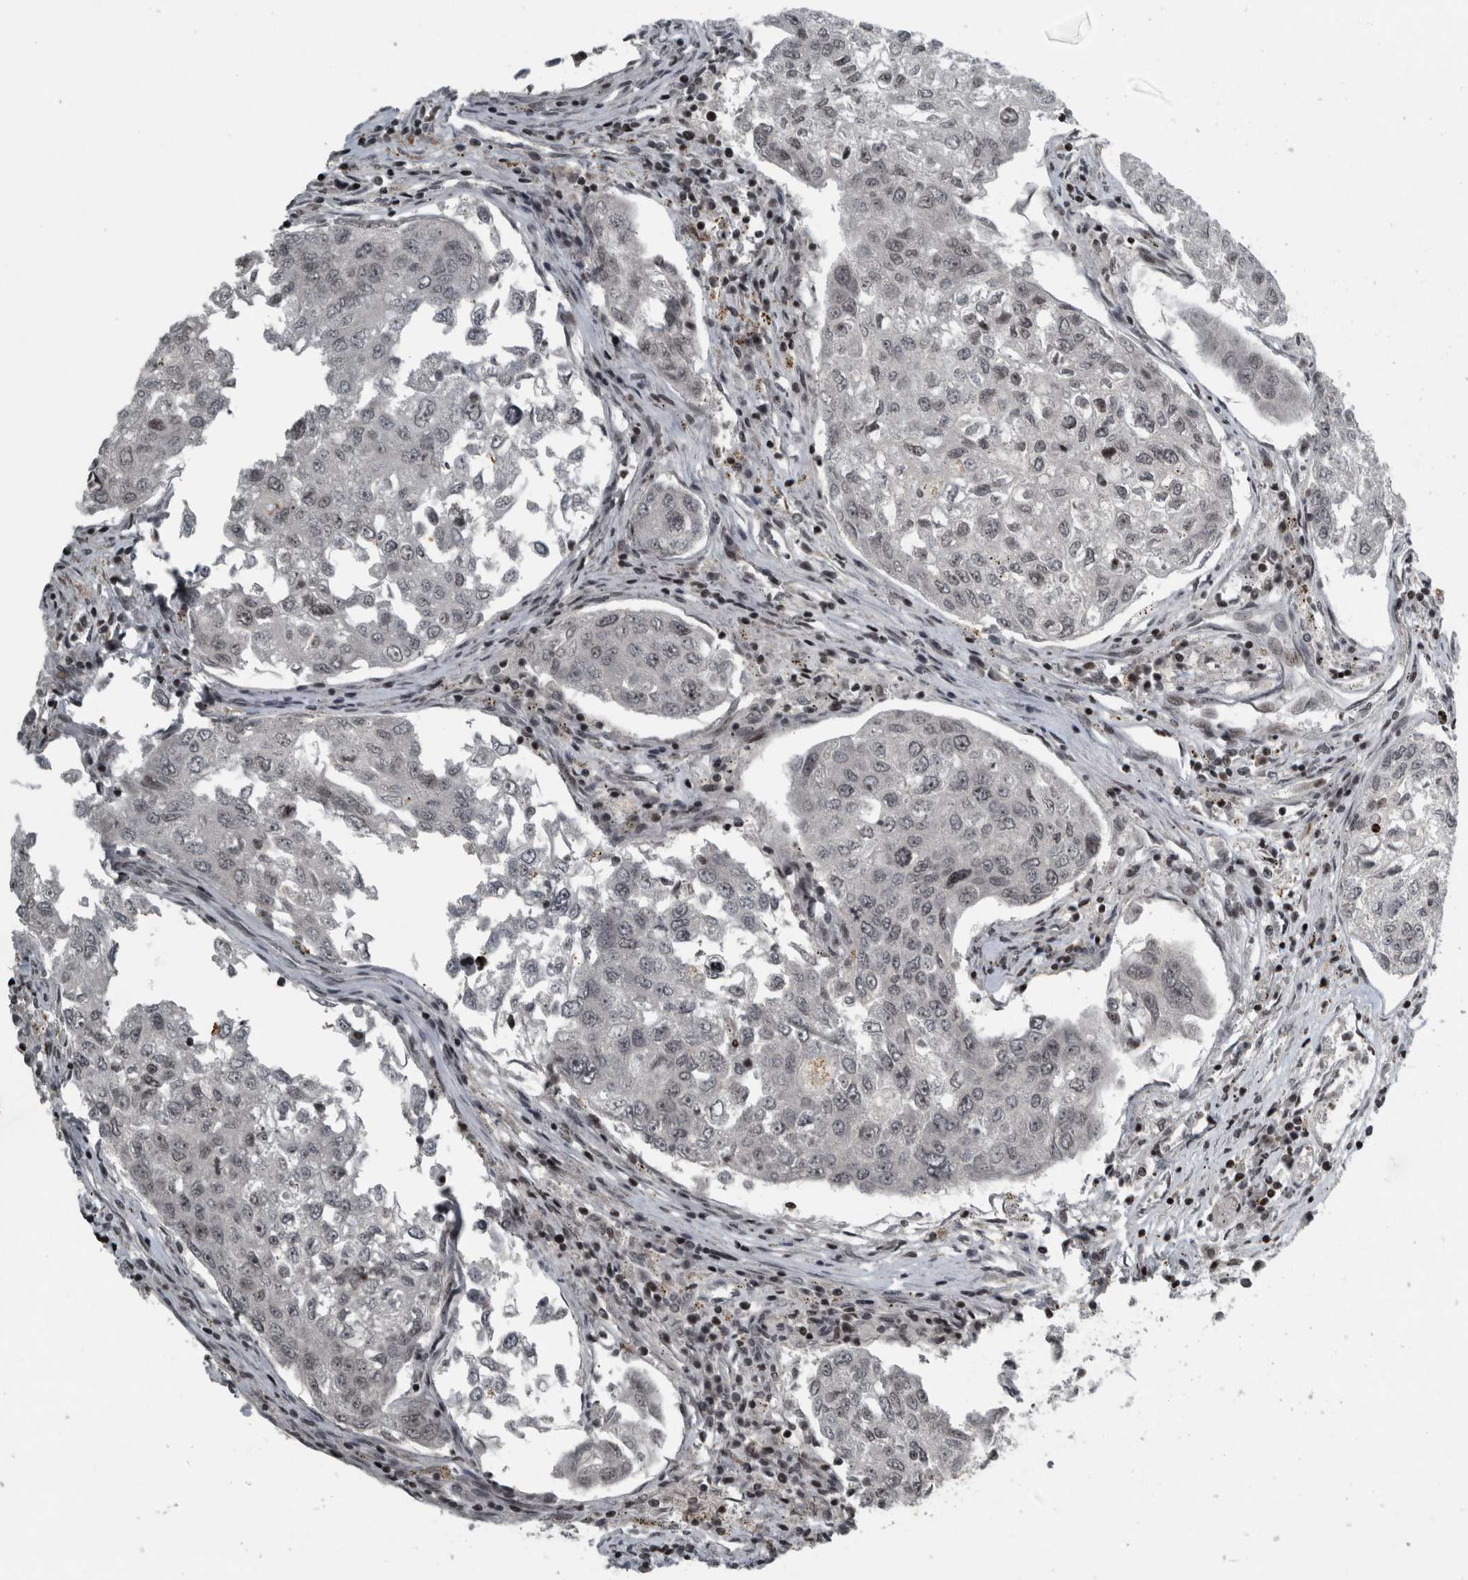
{"staining": {"intensity": "negative", "quantity": "none", "location": "none"}, "tissue": "urothelial cancer", "cell_type": "Tumor cells", "image_type": "cancer", "snomed": [{"axis": "morphology", "description": "Urothelial carcinoma, High grade"}, {"axis": "topography", "description": "Lymph node"}, {"axis": "topography", "description": "Urinary bladder"}], "caption": "The histopathology image reveals no significant expression in tumor cells of urothelial carcinoma (high-grade).", "gene": "UNC50", "patient": {"sex": "male", "age": 51}}